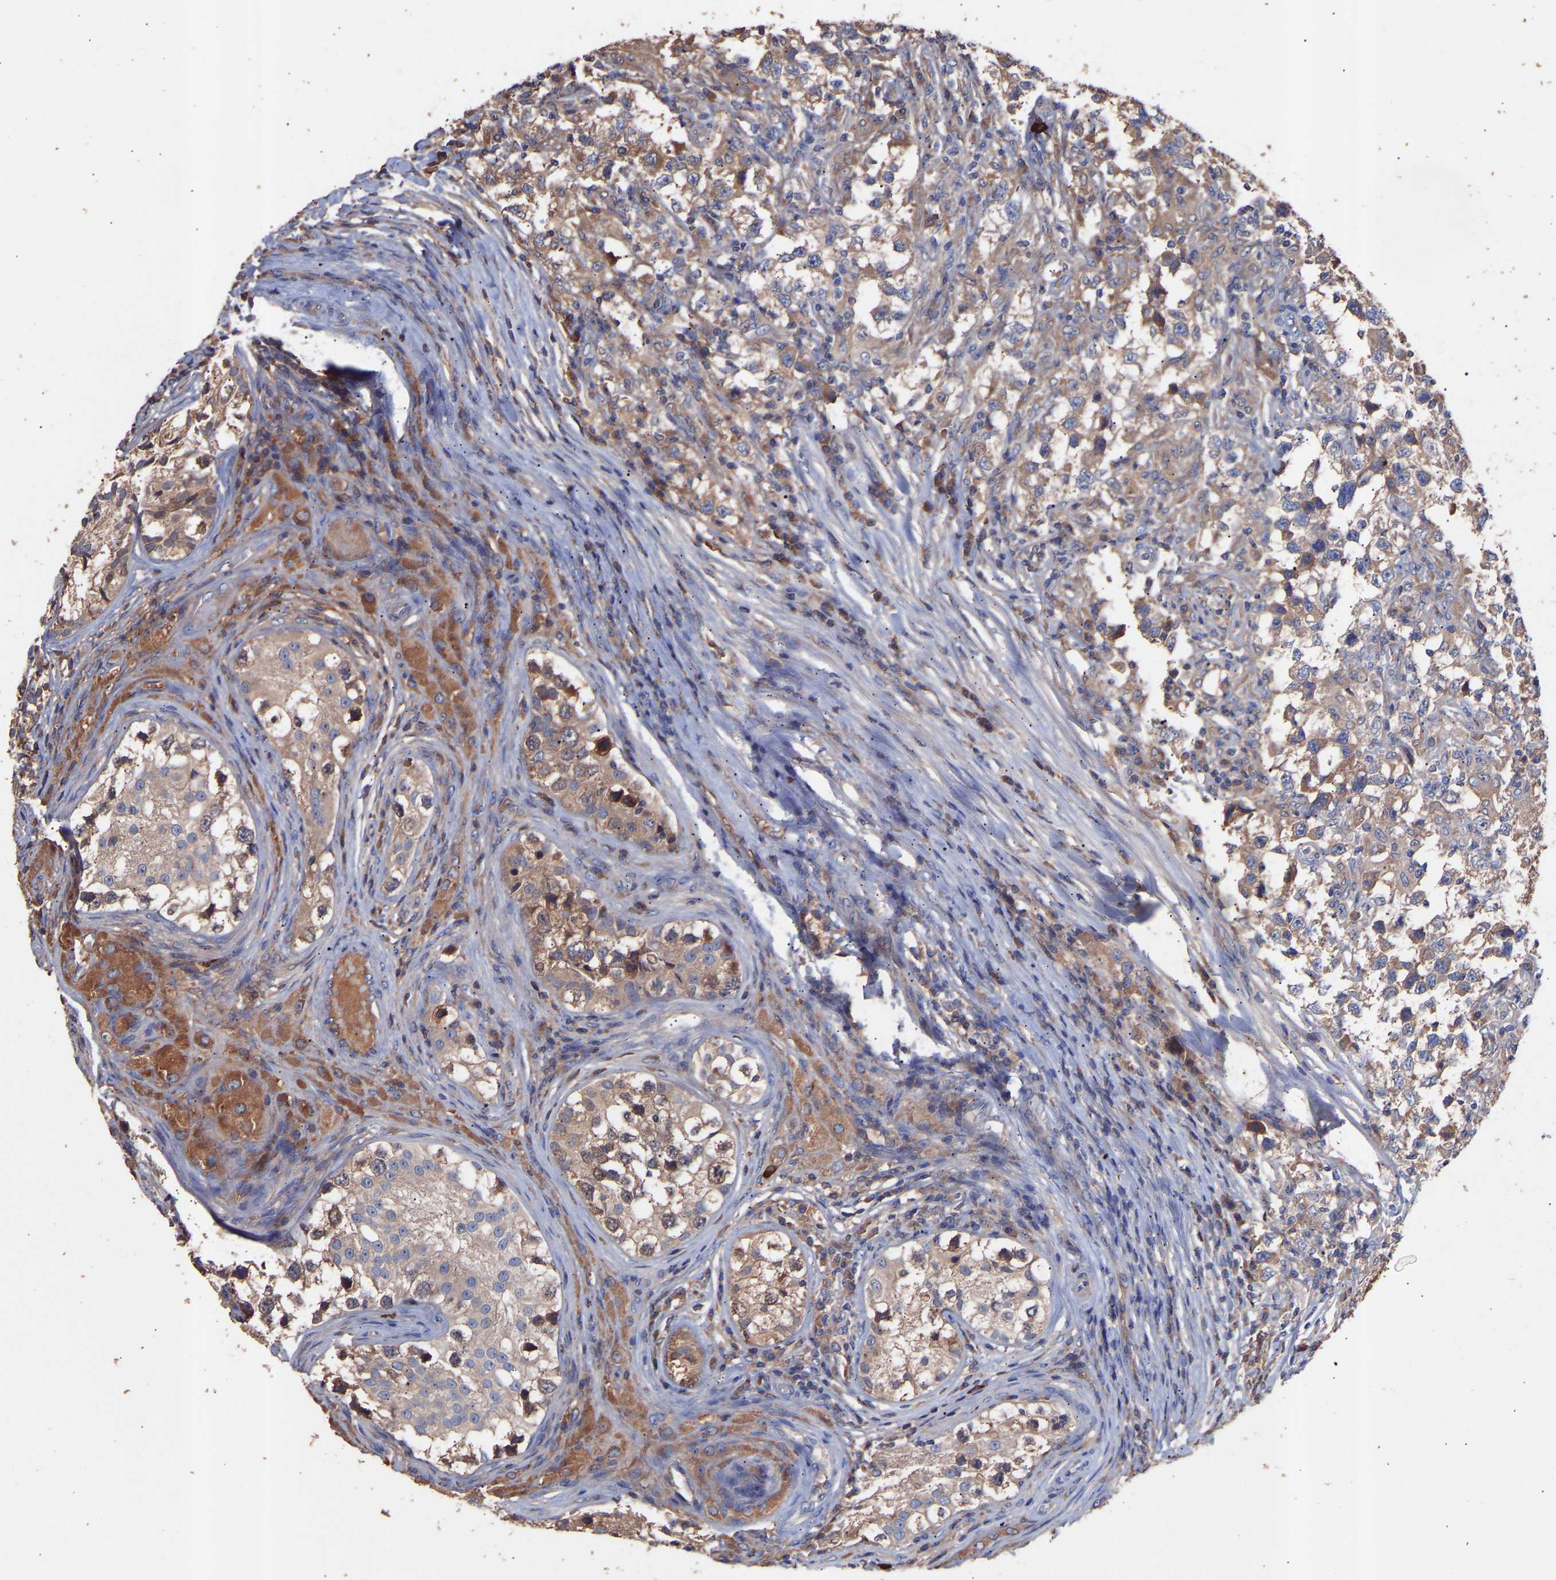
{"staining": {"intensity": "weak", "quantity": ">75%", "location": "cytoplasmic/membranous"}, "tissue": "testis cancer", "cell_type": "Tumor cells", "image_type": "cancer", "snomed": [{"axis": "morphology", "description": "Carcinoma, Embryonal, NOS"}, {"axis": "topography", "description": "Testis"}], "caption": "An immunohistochemistry photomicrograph of neoplastic tissue is shown. Protein staining in brown highlights weak cytoplasmic/membranous positivity in testis embryonal carcinoma within tumor cells. The staining is performed using DAB brown chromogen to label protein expression. The nuclei are counter-stained blue using hematoxylin.", "gene": "TMEM268", "patient": {"sex": "male", "age": 21}}